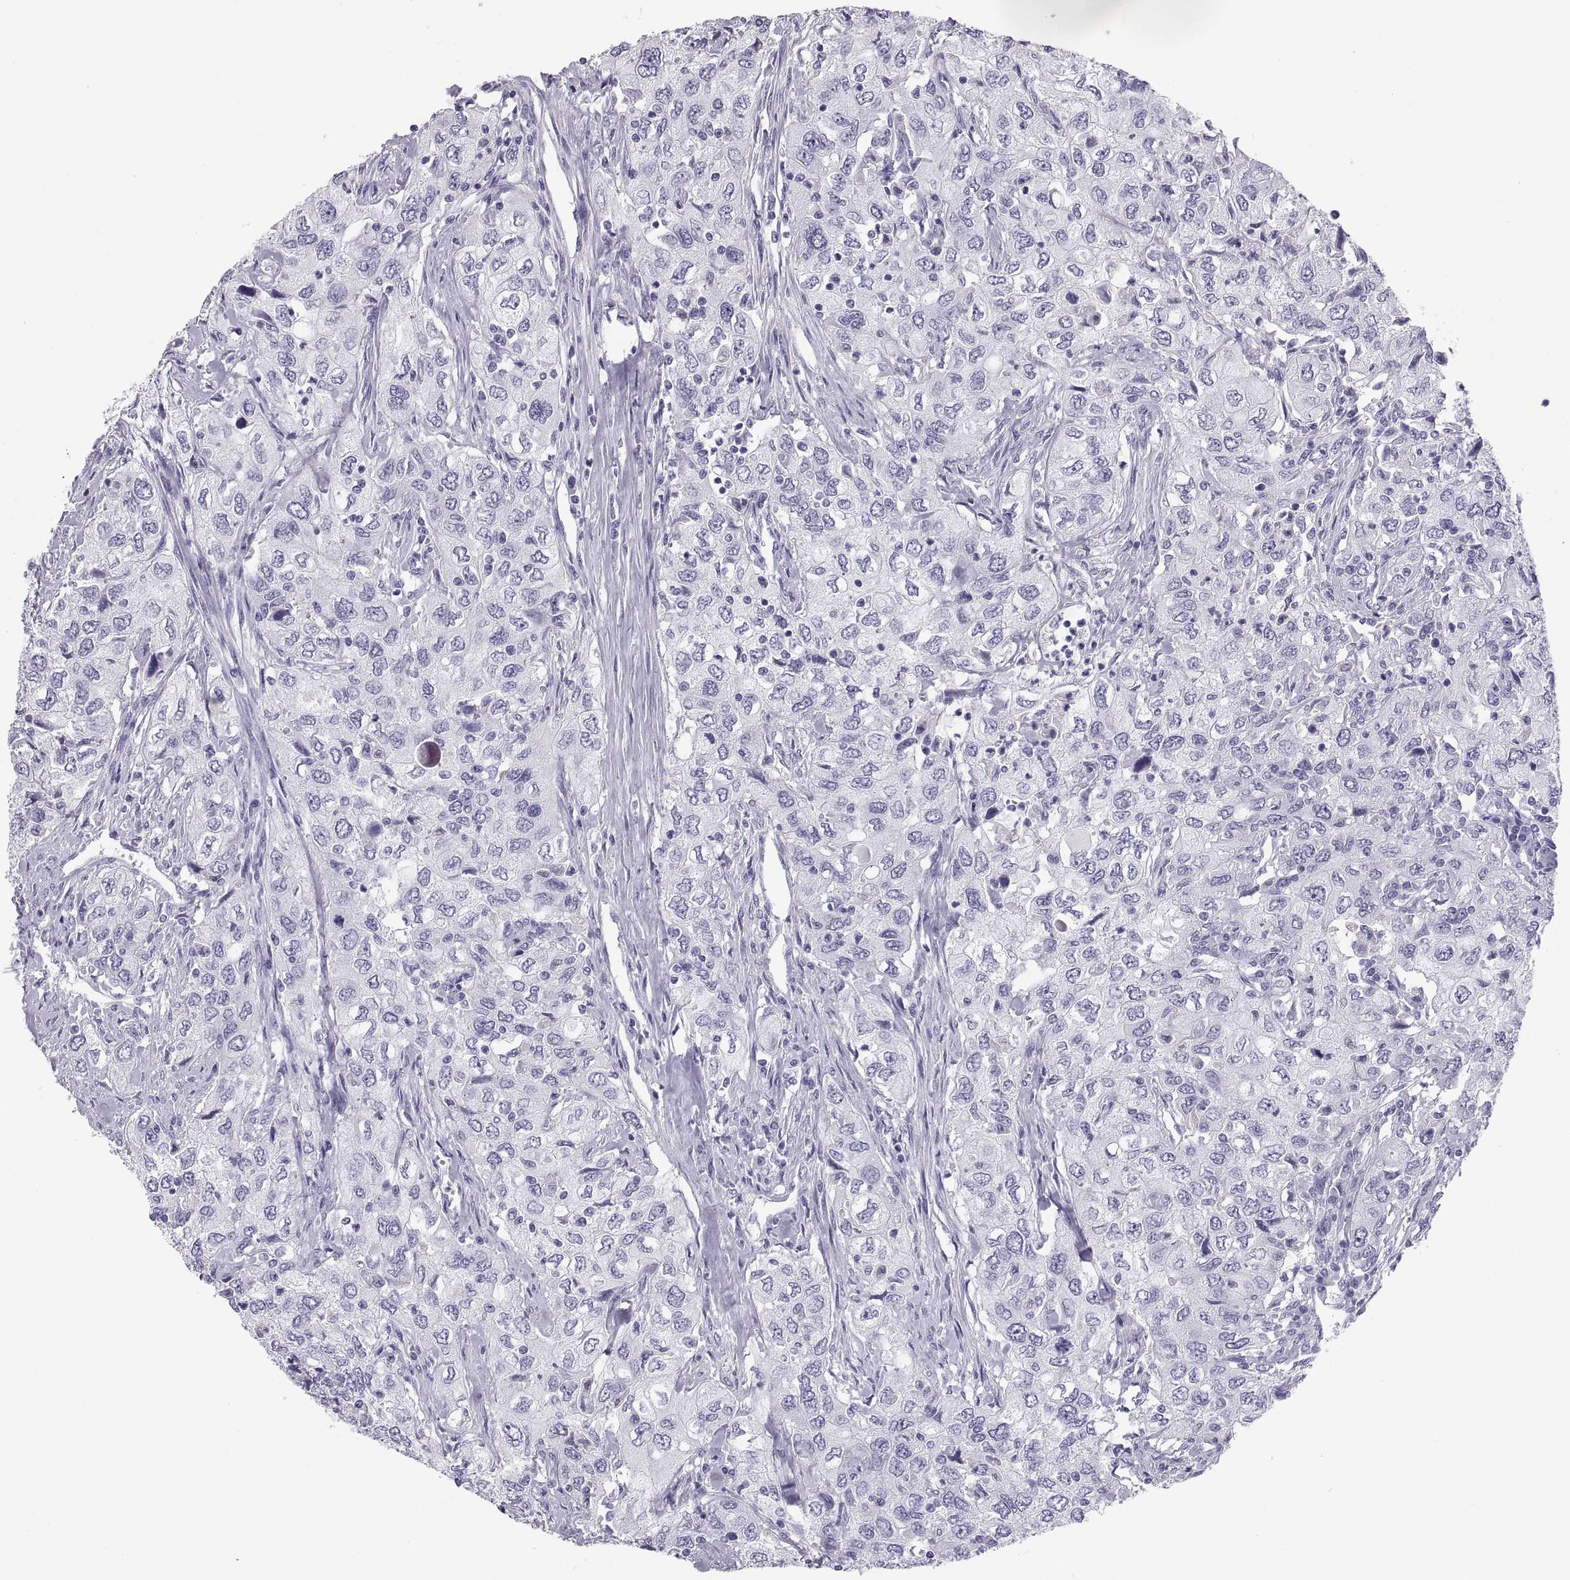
{"staining": {"intensity": "negative", "quantity": "none", "location": "none"}, "tissue": "urothelial cancer", "cell_type": "Tumor cells", "image_type": "cancer", "snomed": [{"axis": "morphology", "description": "Urothelial carcinoma, High grade"}, {"axis": "topography", "description": "Urinary bladder"}], "caption": "This histopathology image is of urothelial carcinoma (high-grade) stained with IHC to label a protein in brown with the nuclei are counter-stained blue. There is no positivity in tumor cells.", "gene": "PAX2", "patient": {"sex": "male", "age": 76}}